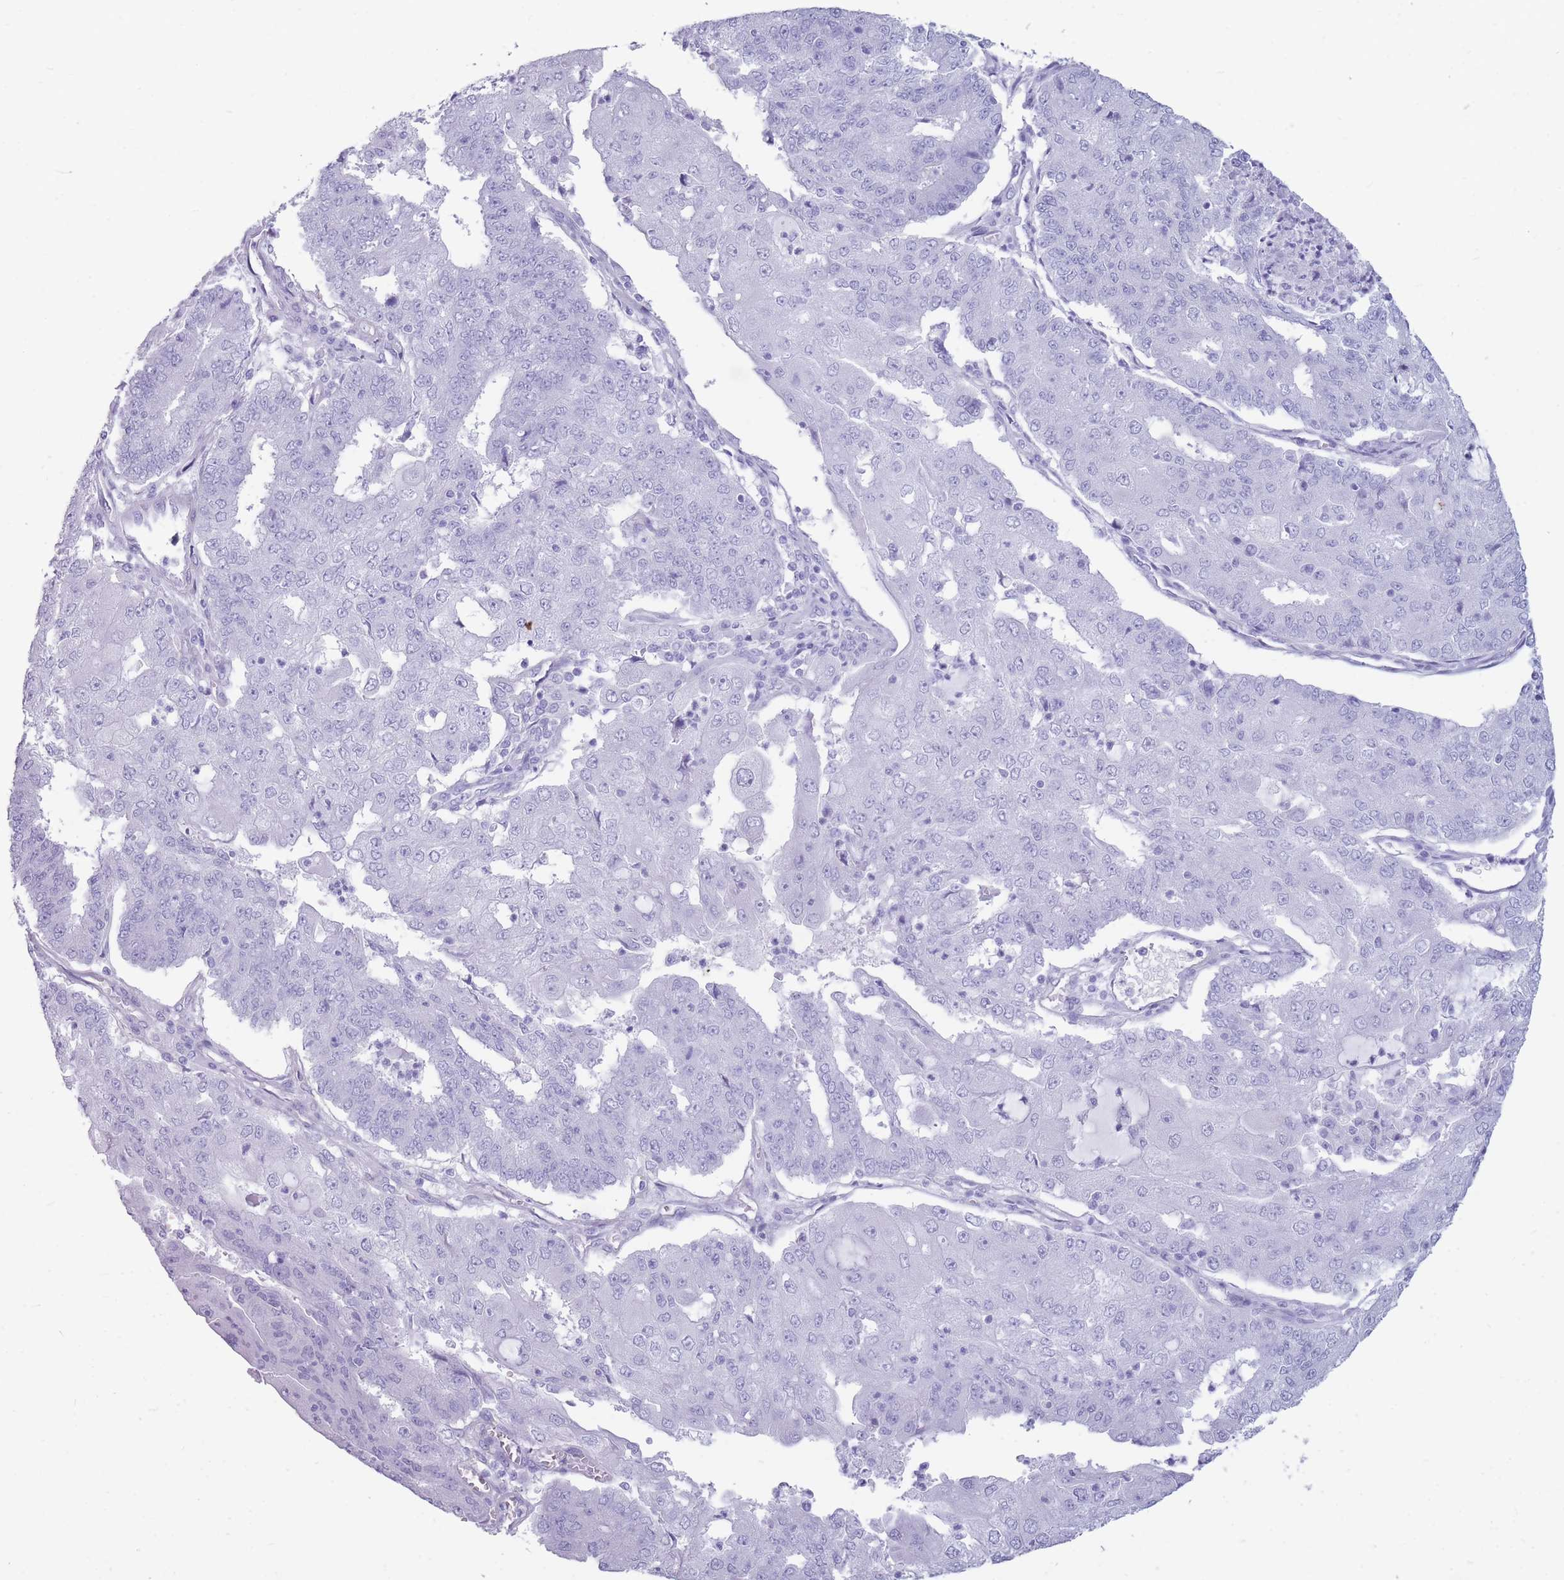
{"staining": {"intensity": "negative", "quantity": "none", "location": "none"}, "tissue": "endometrial cancer", "cell_type": "Tumor cells", "image_type": "cancer", "snomed": [{"axis": "morphology", "description": "Adenocarcinoma, NOS"}, {"axis": "topography", "description": "Endometrium"}], "caption": "Immunohistochemistry (IHC) histopathology image of neoplastic tissue: human endometrial adenocarcinoma stained with DAB (3,3'-diaminobenzidine) demonstrates no significant protein positivity in tumor cells.", "gene": "MTSS2", "patient": {"sex": "female", "age": 56}}